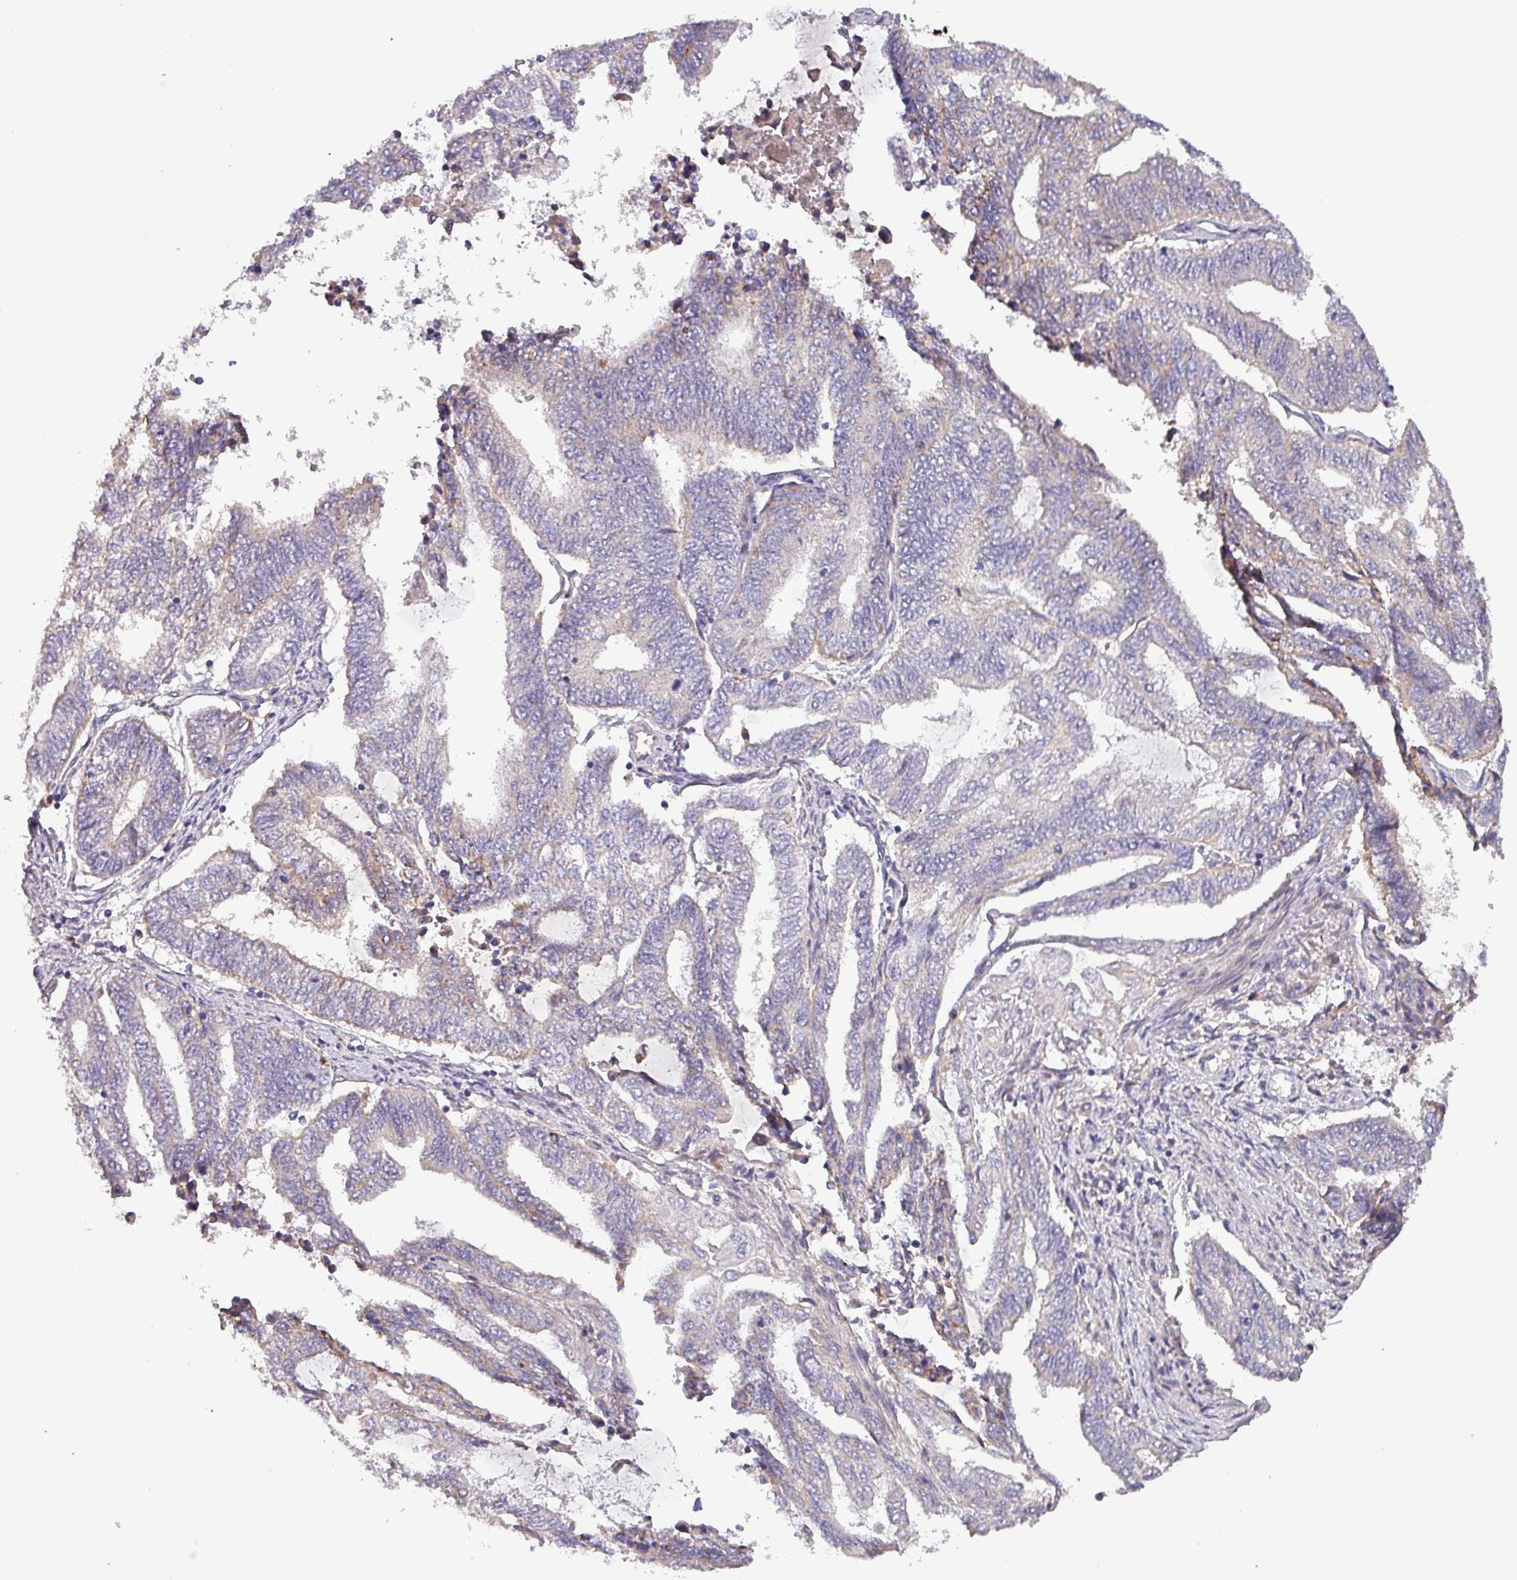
{"staining": {"intensity": "negative", "quantity": "none", "location": "none"}, "tissue": "endometrial cancer", "cell_type": "Tumor cells", "image_type": "cancer", "snomed": [{"axis": "morphology", "description": "Adenocarcinoma, NOS"}, {"axis": "topography", "description": "Uterus"}, {"axis": "topography", "description": "Endometrium"}], "caption": "DAB (3,3'-diaminobenzidine) immunohistochemical staining of endometrial cancer displays no significant expression in tumor cells. (DAB immunohistochemistry (IHC), high magnification).", "gene": "ZNF322", "patient": {"sex": "female", "age": 70}}